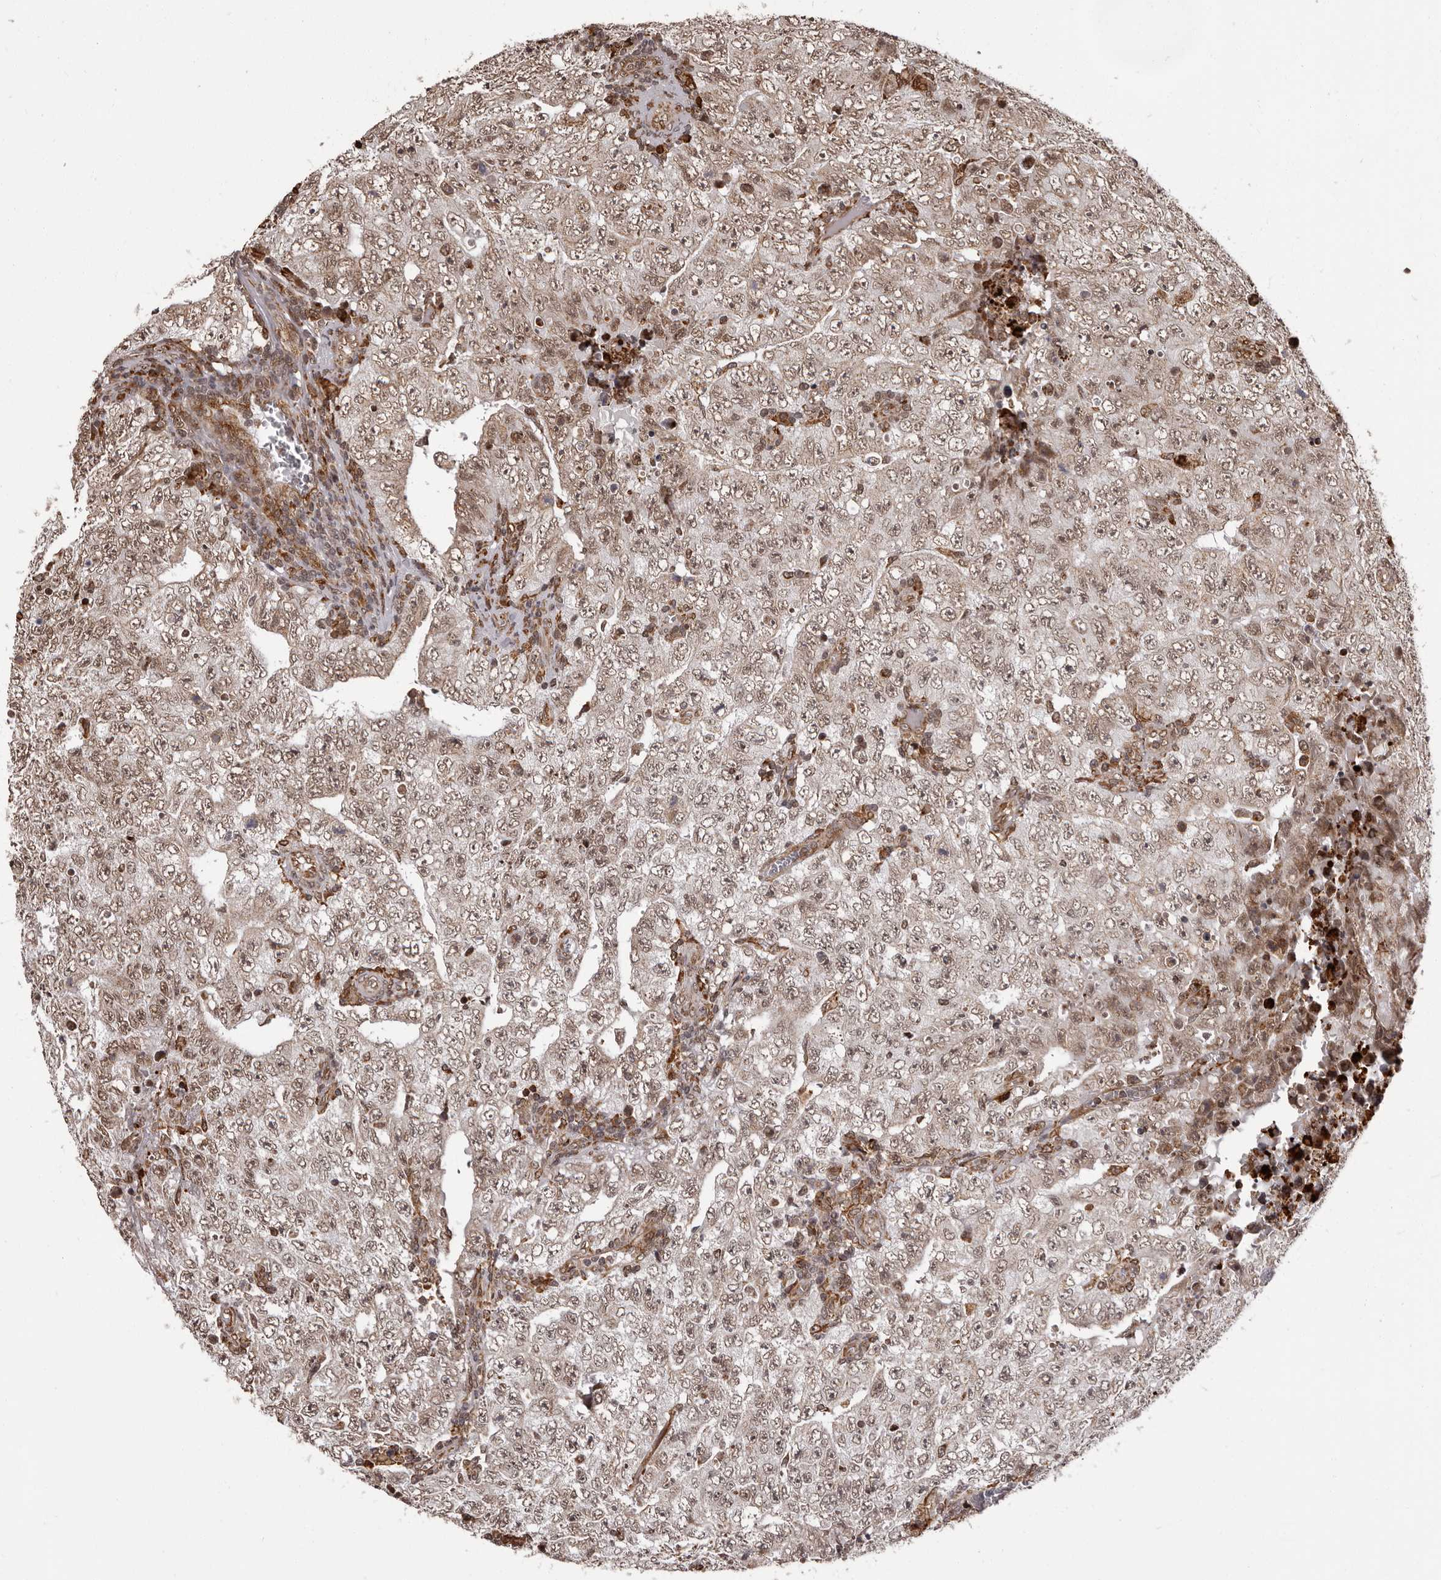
{"staining": {"intensity": "moderate", "quantity": ">75%", "location": "nuclear"}, "tissue": "testis cancer", "cell_type": "Tumor cells", "image_type": "cancer", "snomed": [{"axis": "morphology", "description": "Carcinoma, Embryonal, NOS"}, {"axis": "topography", "description": "Testis"}], "caption": "Human testis cancer stained for a protein (brown) shows moderate nuclear positive expression in about >75% of tumor cells.", "gene": "IL32", "patient": {"sex": "male", "age": 26}}